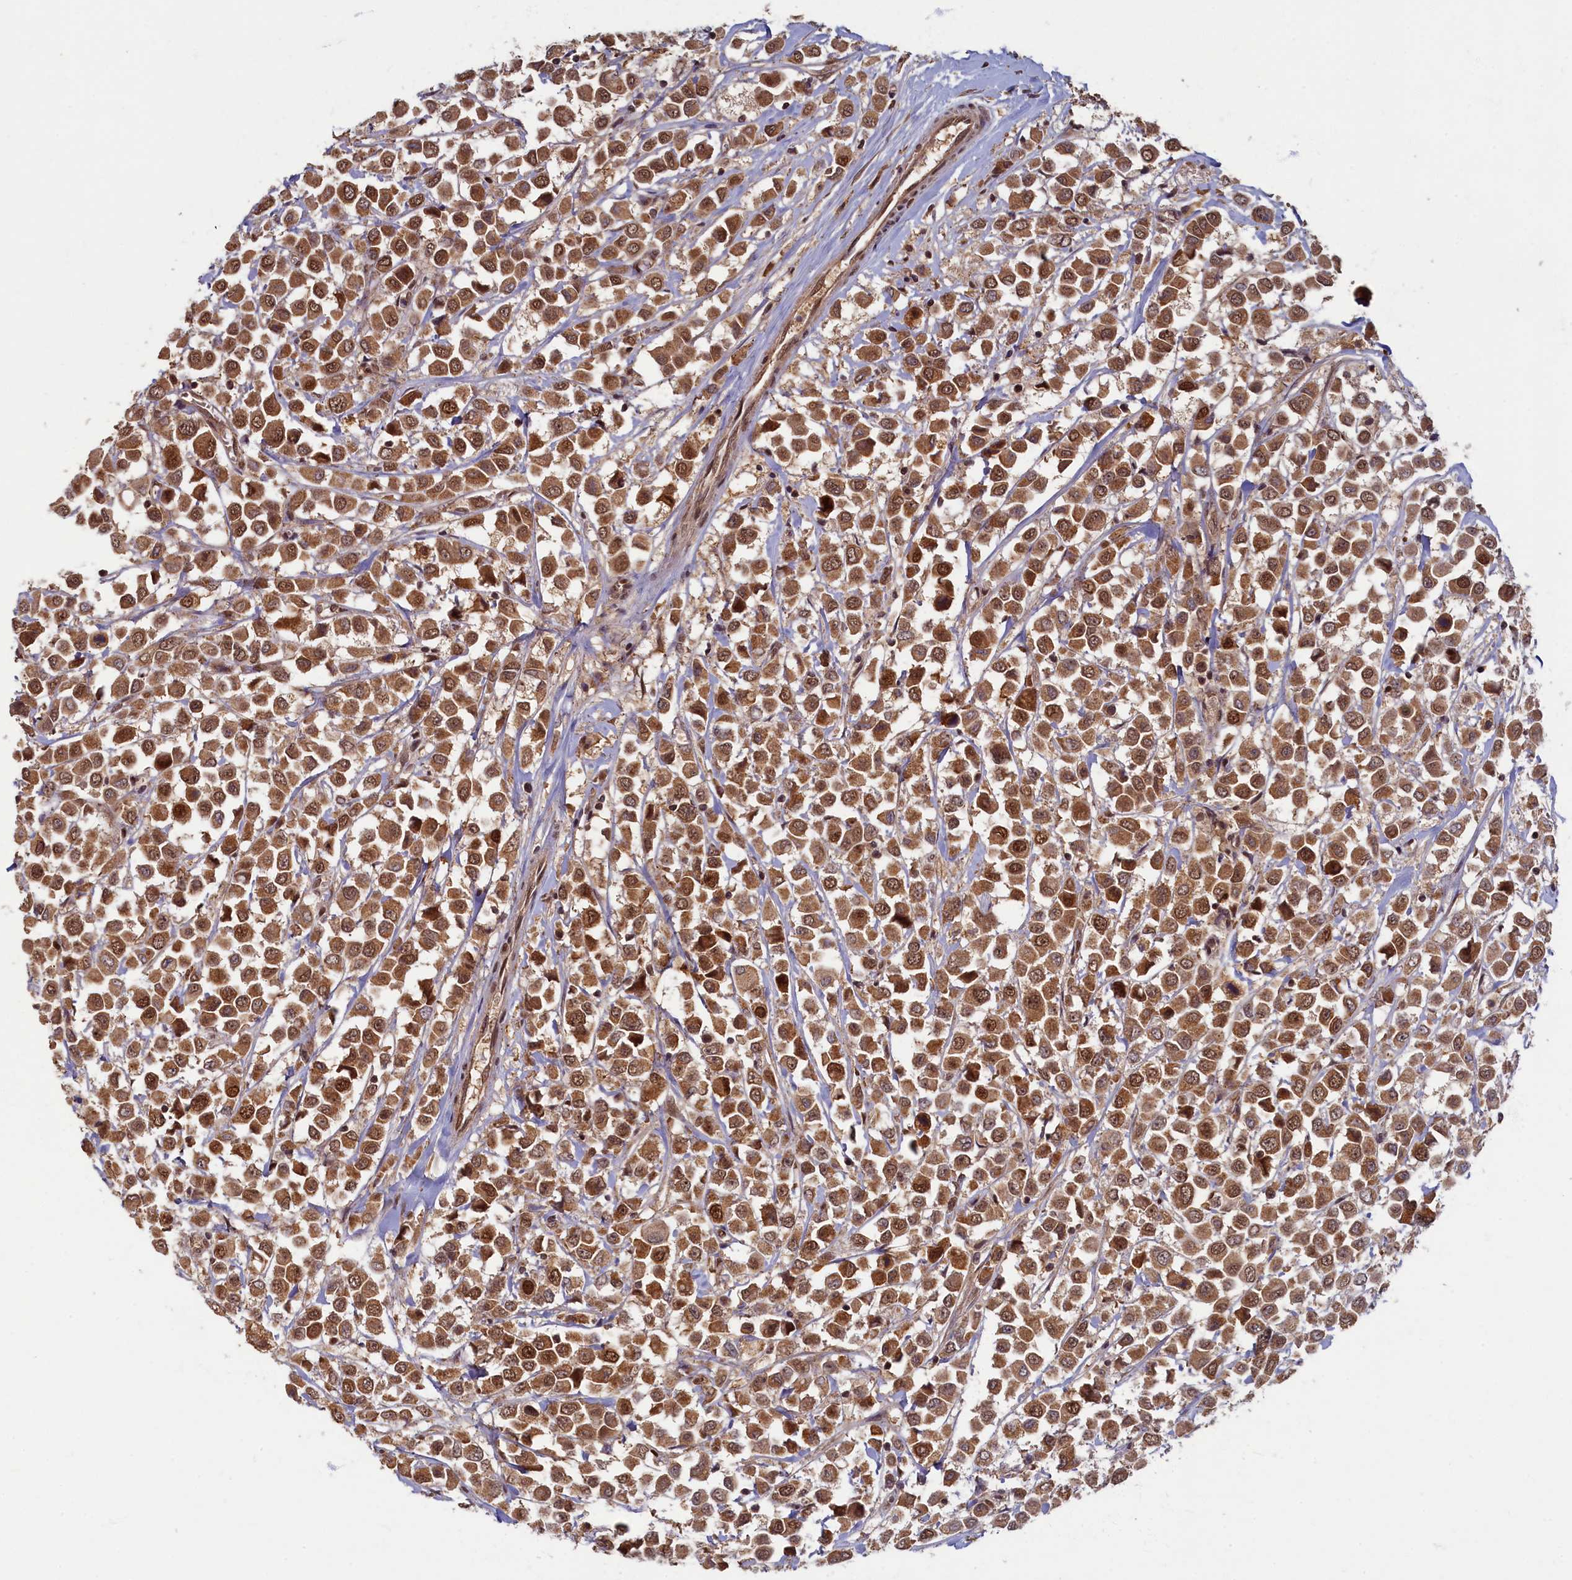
{"staining": {"intensity": "moderate", "quantity": ">75%", "location": "cytoplasmic/membranous,nuclear"}, "tissue": "breast cancer", "cell_type": "Tumor cells", "image_type": "cancer", "snomed": [{"axis": "morphology", "description": "Duct carcinoma"}, {"axis": "topography", "description": "Breast"}], "caption": "Immunohistochemical staining of human breast infiltrating ductal carcinoma shows medium levels of moderate cytoplasmic/membranous and nuclear staining in approximately >75% of tumor cells.", "gene": "BRCA1", "patient": {"sex": "female", "age": 61}}